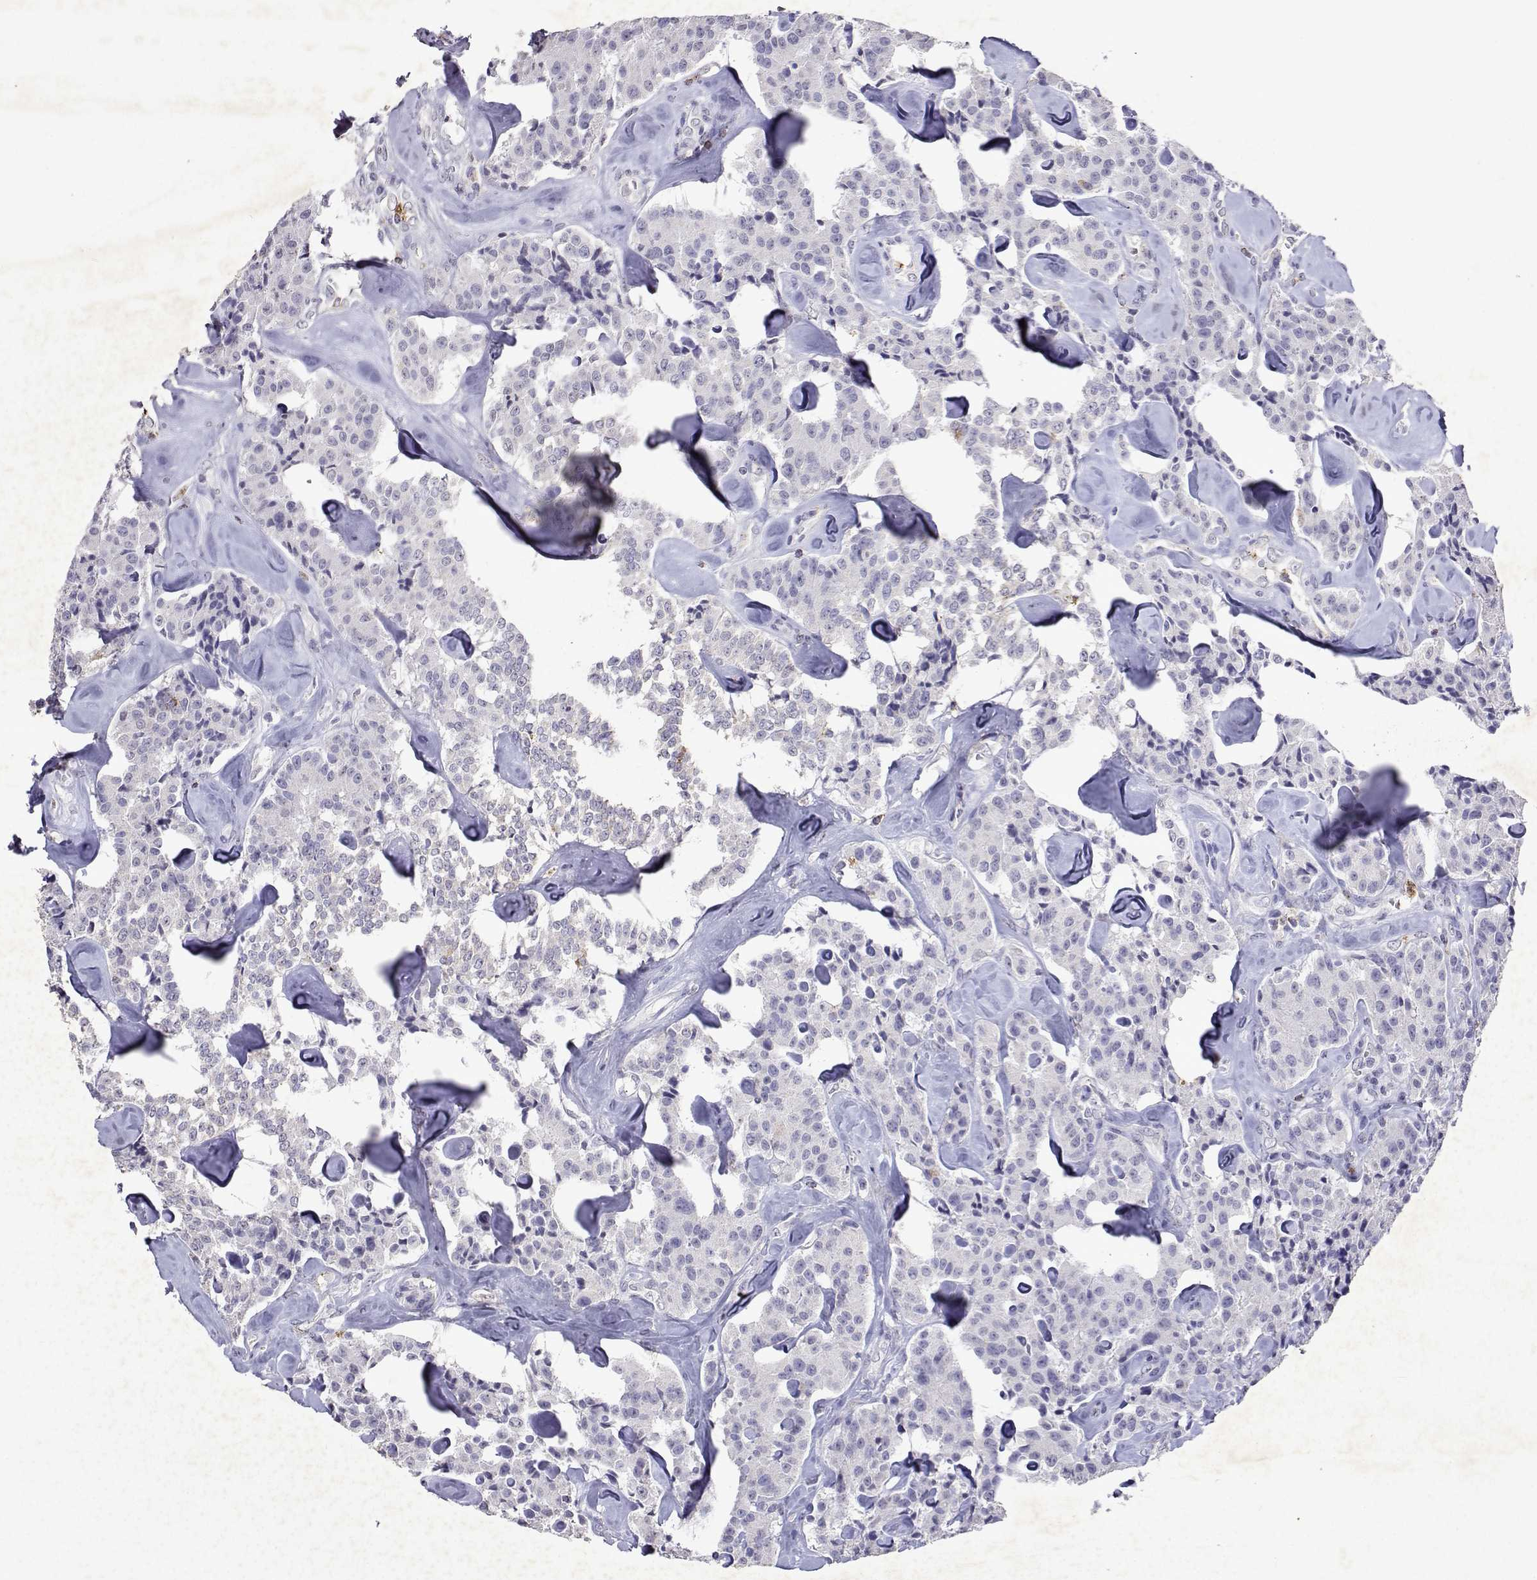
{"staining": {"intensity": "negative", "quantity": "none", "location": "none"}, "tissue": "carcinoid", "cell_type": "Tumor cells", "image_type": "cancer", "snomed": [{"axis": "morphology", "description": "Carcinoid, malignant, NOS"}, {"axis": "topography", "description": "Pancreas"}], "caption": "This image is of carcinoid (malignant) stained with immunohistochemistry to label a protein in brown with the nuclei are counter-stained blue. There is no positivity in tumor cells.", "gene": "DUSP28", "patient": {"sex": "male", "age": 41}}